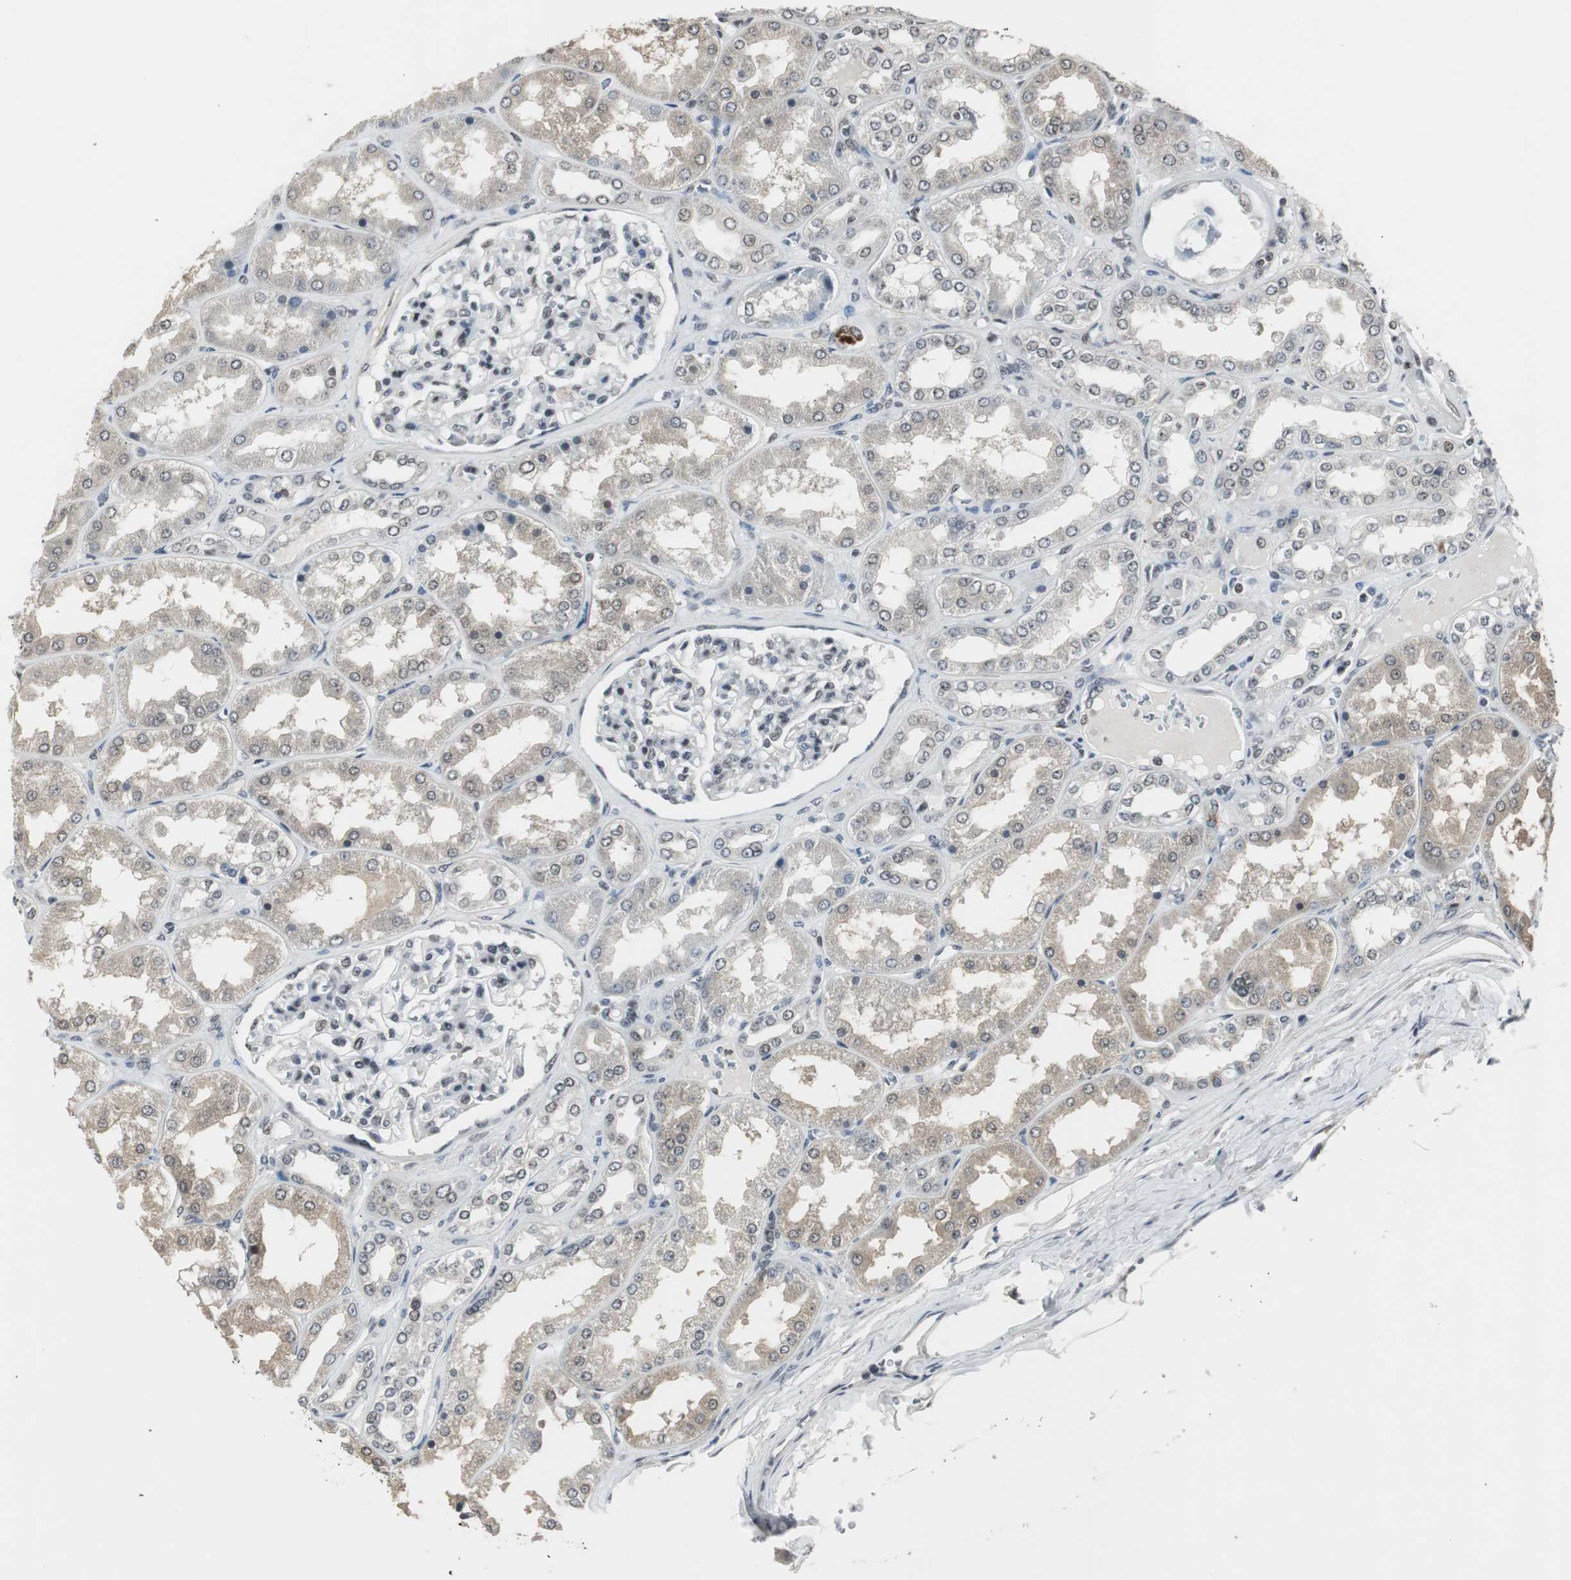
{"staining": {"intensity": "weak", "quantity": "<25%", "location": "nuclear"}, "tissue": "kidney", "cell_type": "Cells in glomeruli", "image_type": "normal", "snomed": [{"axis": "morphology", "description": "Normal tissue, NOS"}, {"axis": "topography", "description": "Kidney"}], "caption": "IHC histopathology image of benign kidney stained for a protein (brown), which shows no staining in cells in glomeruli.", "gene": "MPG", "patient": {"sex": "female", "age": 56}}